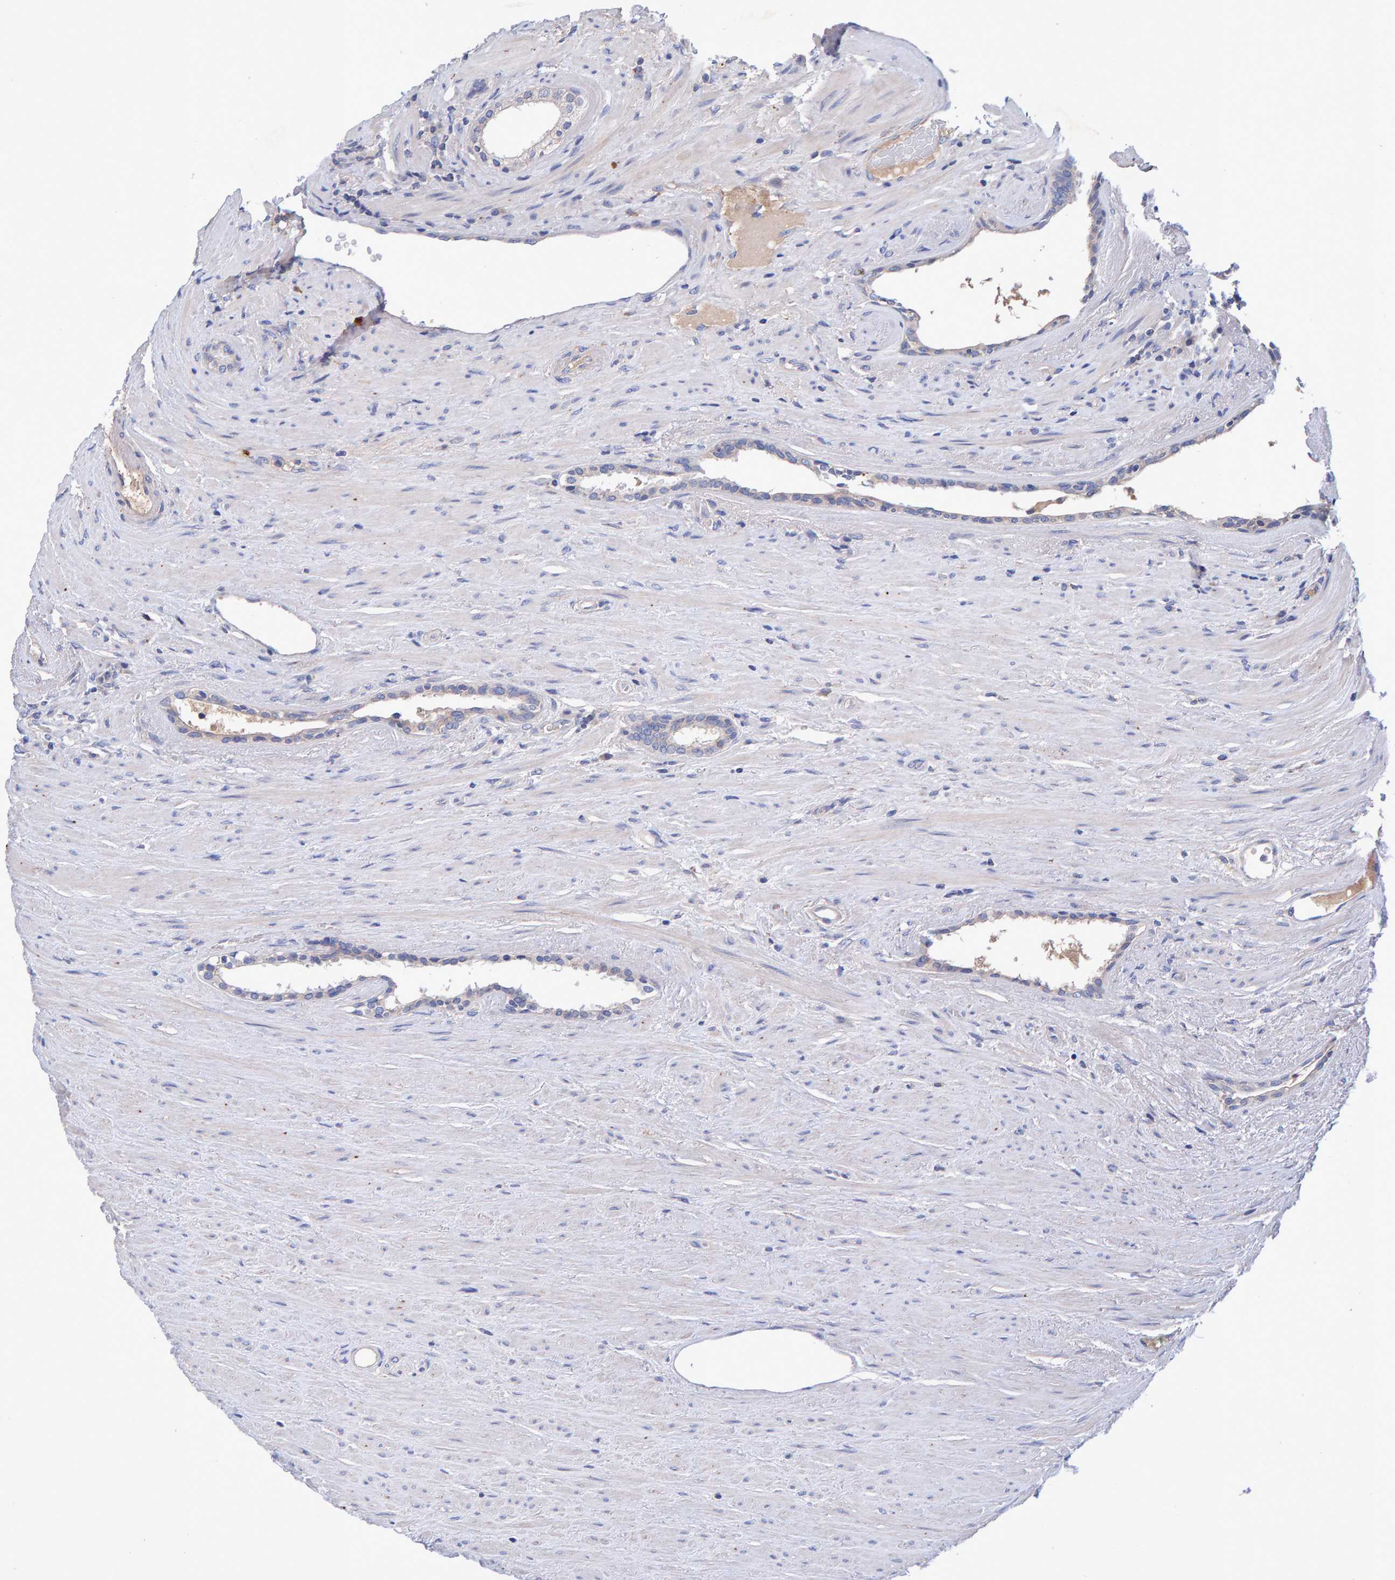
{"staining": {"intensity": "negative", "quantity": "none", "location": "none"}, "tissue": "prostate cancer", "cell_type": "Tumor cells", "image_type": "cancer", "snomed": [{"axis": "morphology", "description": "Adenocarcinoma, High grade"}, {"axis": "topography", "description": "Prostate"}], "caption": "This micrograph is of prostate high-grade adenocarcinoma stained with immunohistochemistry to label a protein in brown with the nuclei are counter-stained blue. There is no expression in tumor cells. Brightfield microscopy of immunohistochemistry stained with DAB (brown) and hematoxylin (blue), captured at high magnification.", "gene": "EFR3A", "patient": {"sex": "male", "age": 71}}